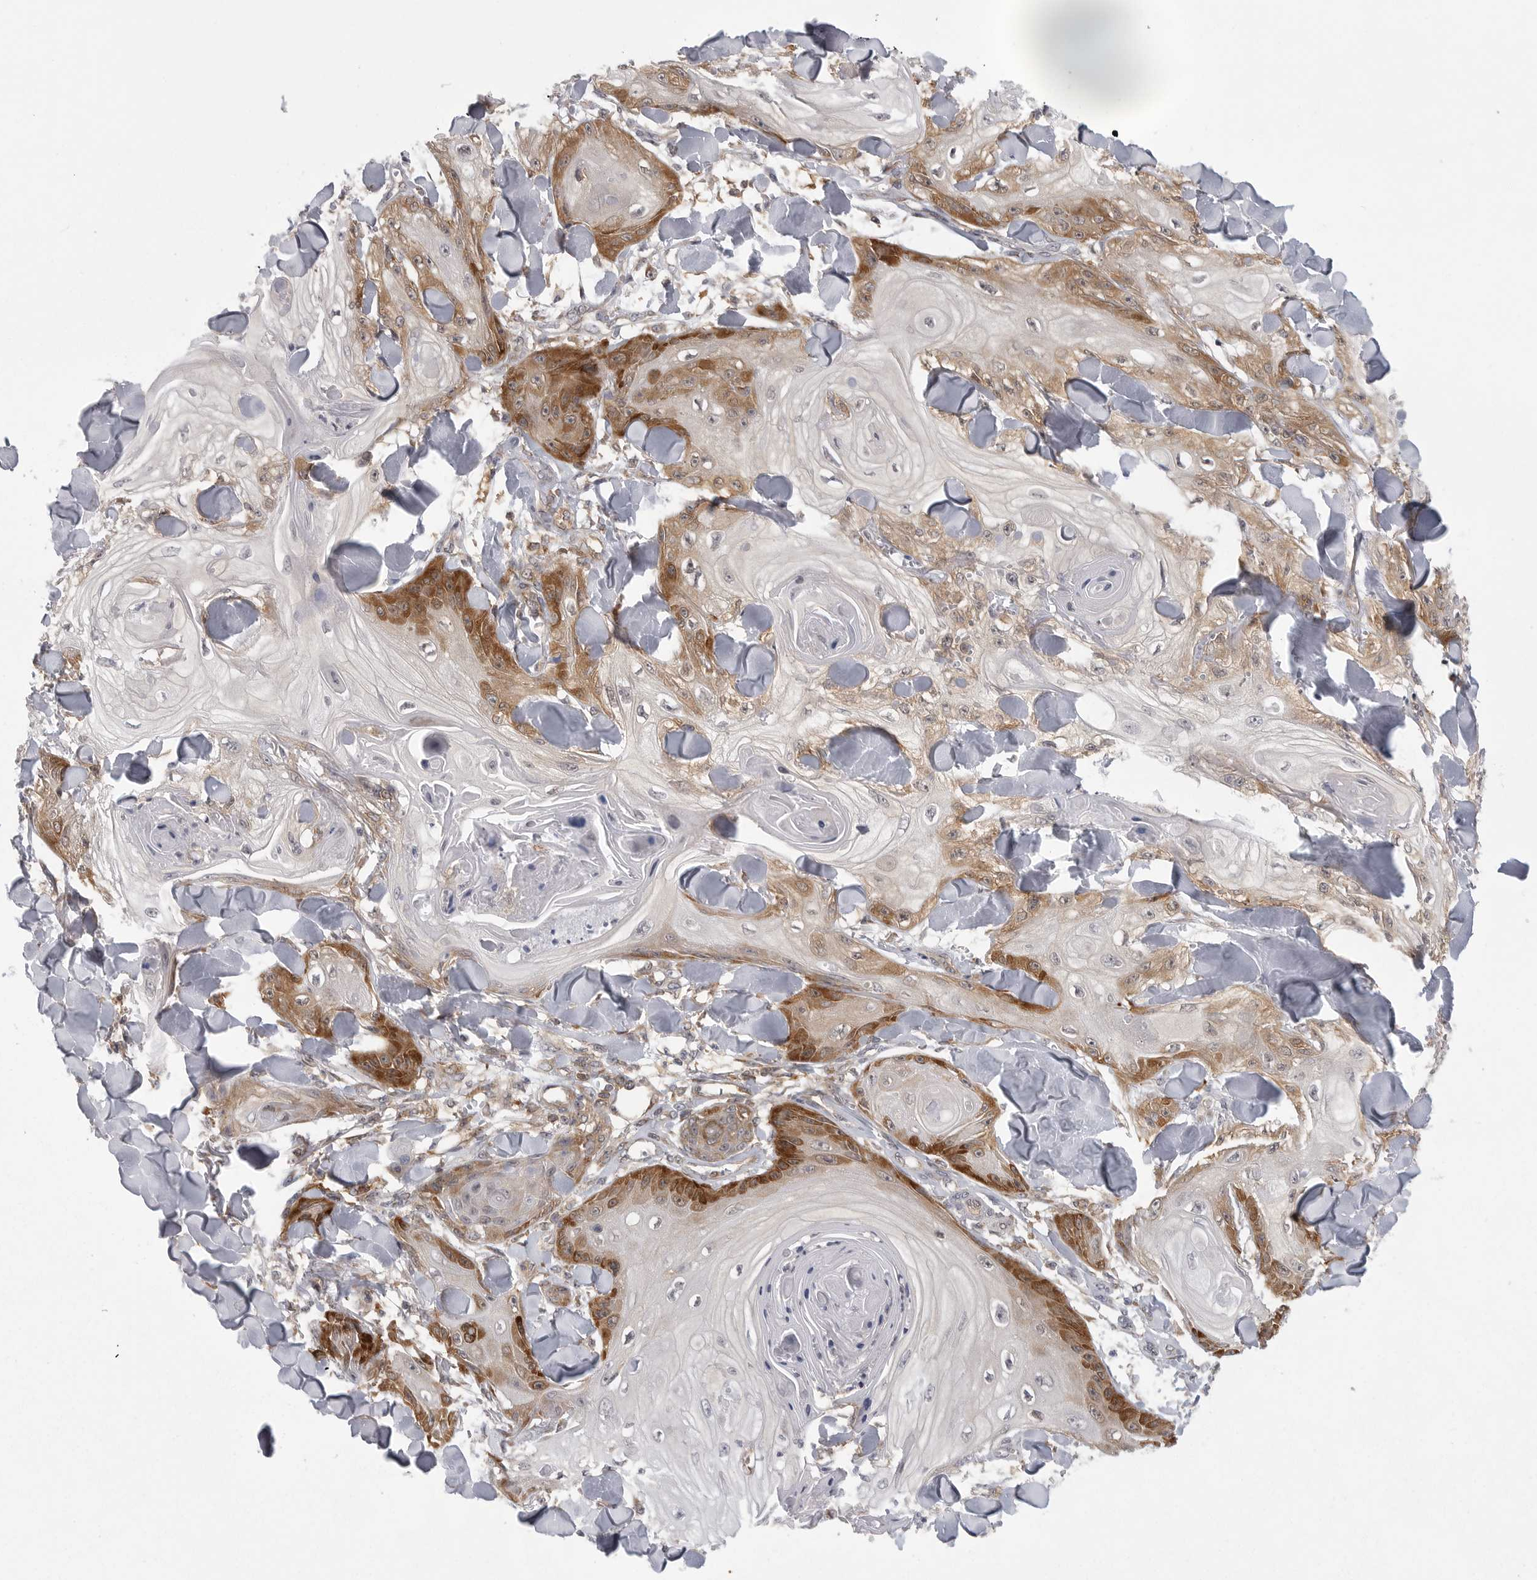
{"staining": {"intensity": "moderate", "quantity": ">75%", "location": "cytoplasmic/membranous"}, "tissue": "skin cancer", "cell_type": "Tumor cells", "image_type": "cancer", "snomed": [{"axis": "morphology", "description": "Squamous cell carcinoma, NOS"}, {"axis": "topography", "description": "Skin"}], "caption": "Skin cancer stained with a brown dye exhibits moderate cytoplasmic/membranous positive expression in about >75% of tumor cells.", "gene": "CACYBP", "patient": {"sex": "male", "age": 74}}